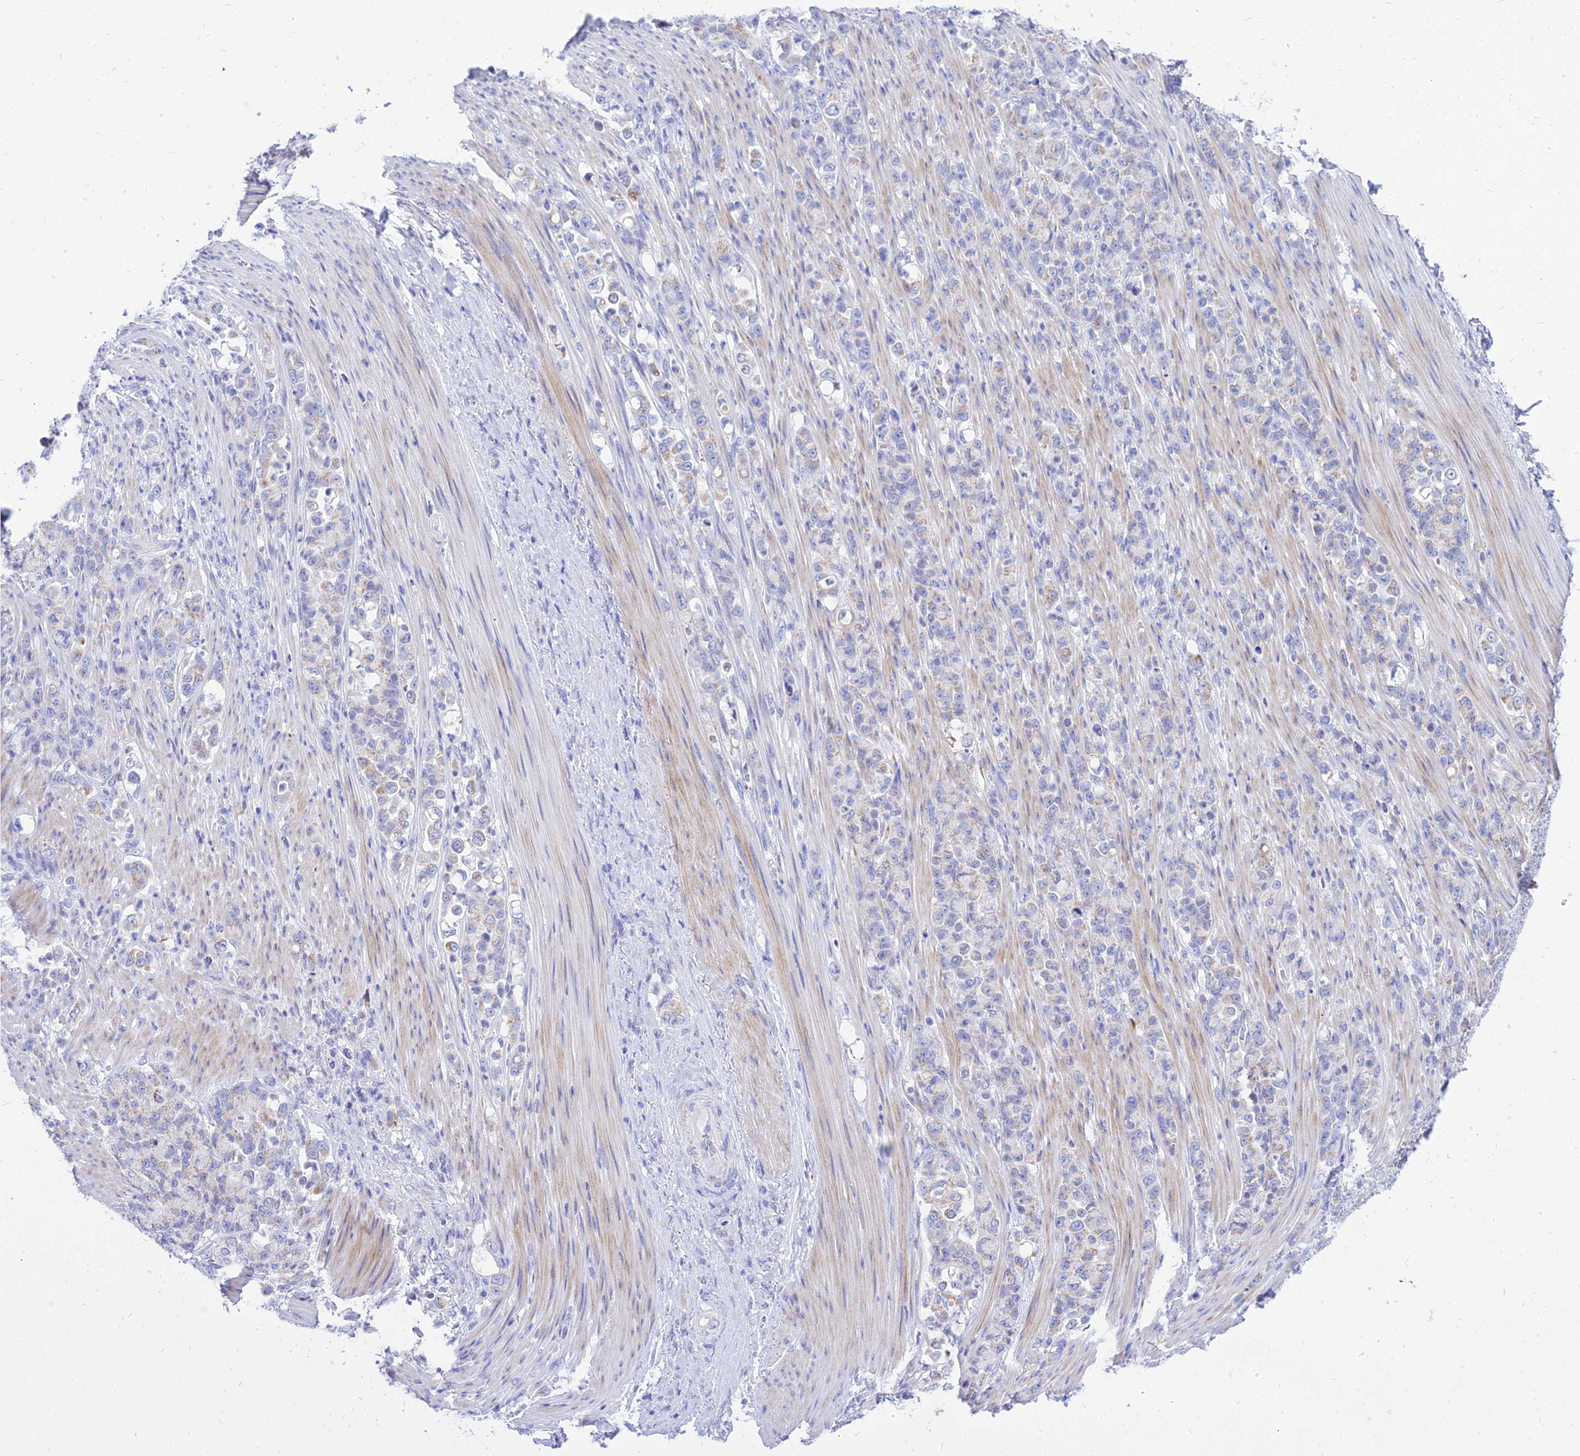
{"staining": {"intensity": "negative", "quantity": "none", "location": "none"}, "tissue": "stomach cancer", "cell_type": "Tumor cells", "image_type": "cancer", "snomed": [{"axis": "morphology", "description": "Normal tissue, NOS"}, {"axis": "morphology", "description": "Adenocarcinoma, NOS"}, {"axis": "topography", "description": "Stomach"}], "caption": "Human stomach adenocarcinoma stained for a protein using immunohistochemistry (IHC) displays no staining in tumor cells.", "gene": "PKN3", "patient": {"sex": "female", "age": 79}}